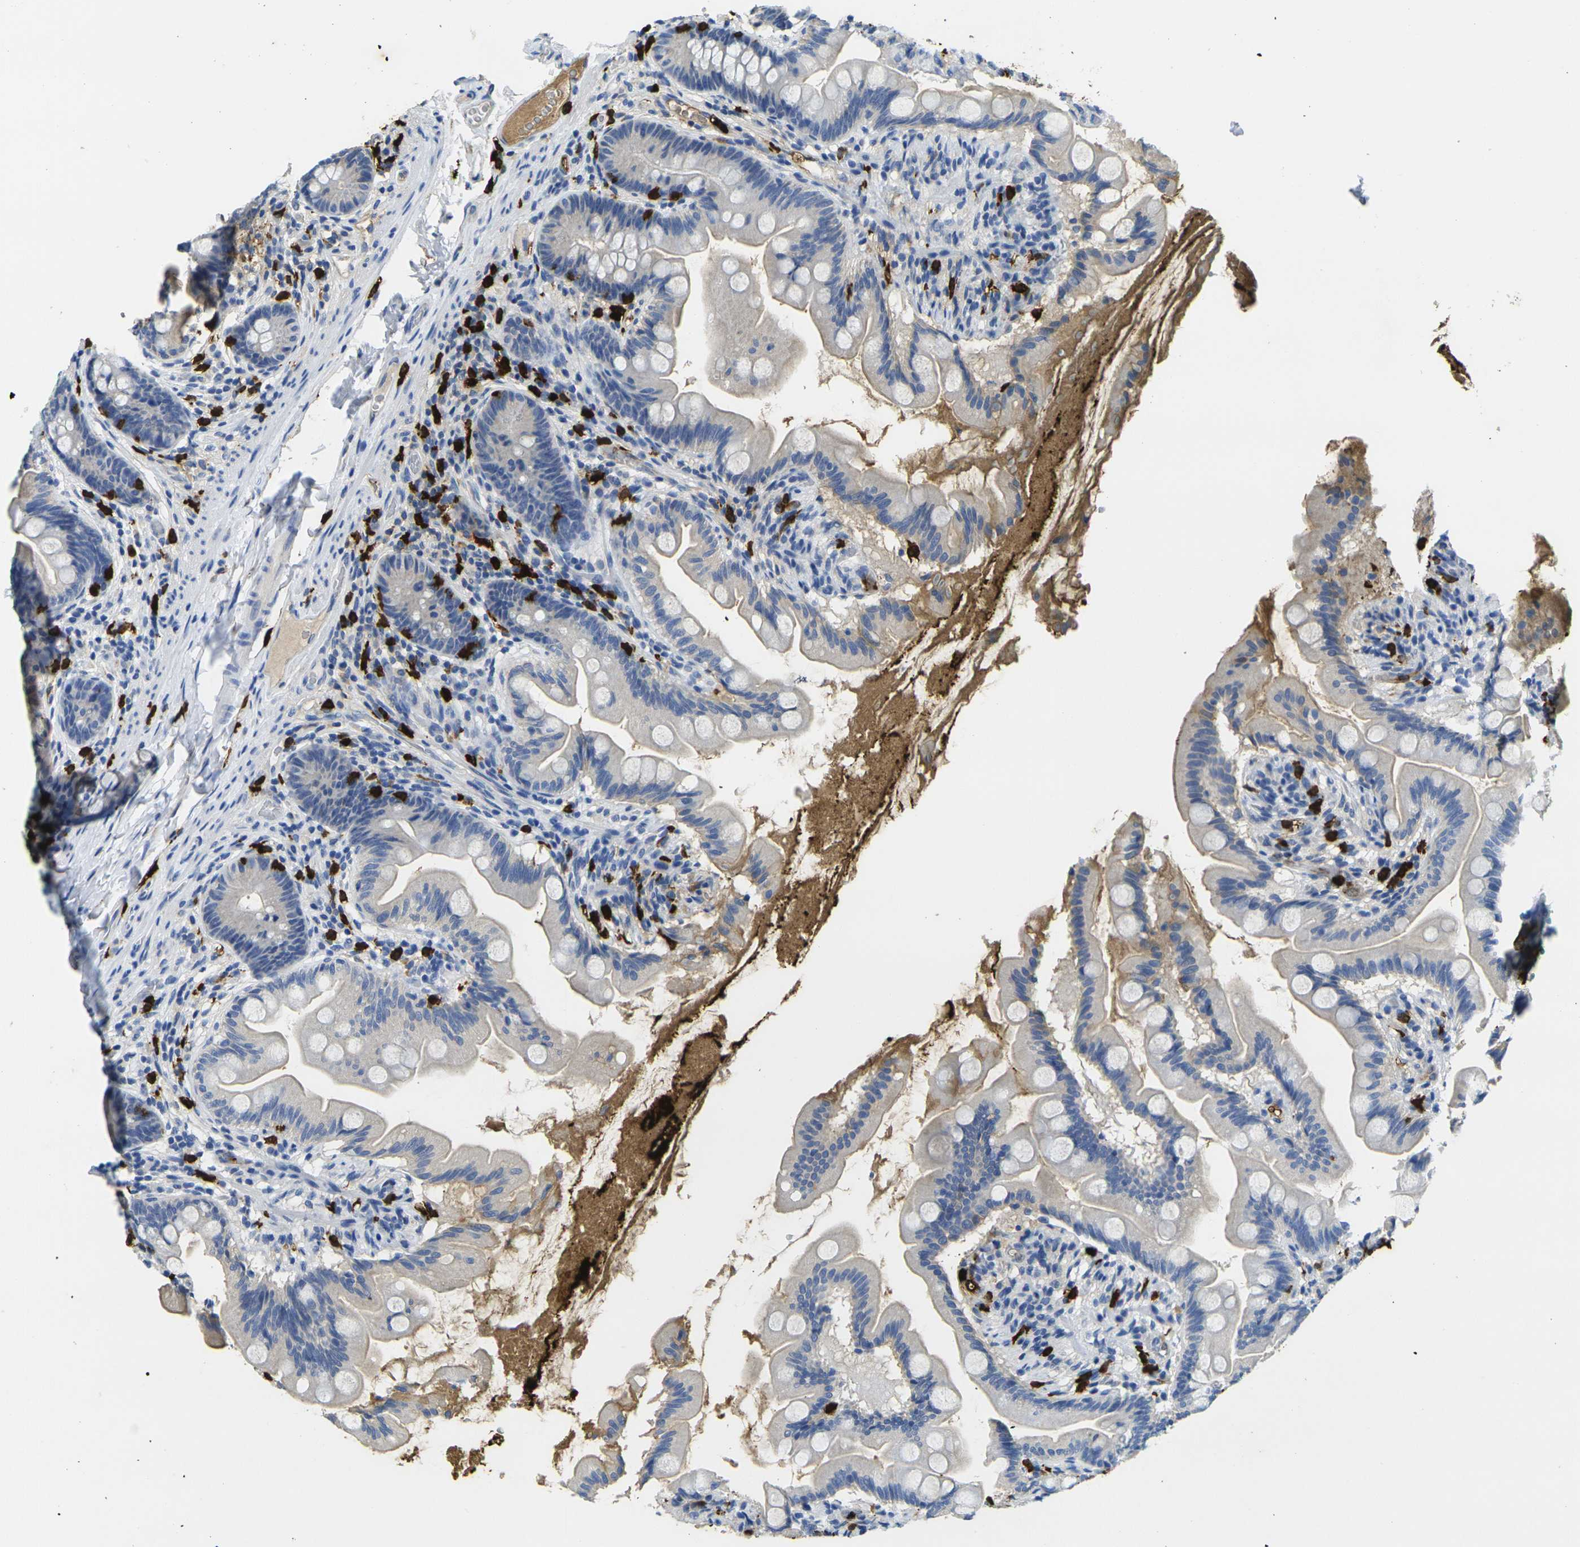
{"staining": {"intensity": "negative", "quantity": "none", "location": "none"}, "tissue": "small intestine", "cell_type": "Glandular cells", "image_type": "normal", "snomed": [{"axis": "morphology", "description": "Normal tissue, NOS"}, {"axis": "topography", "description": "Small intestine"}], "caption": "Immunohistochemical staining of normal human small intestine shows no significant staining in glandular cells. (IHC, brightfield microscopy, high magnification).", "gene": "S100A9", "patient": {"sex": "female", "age": 56}}